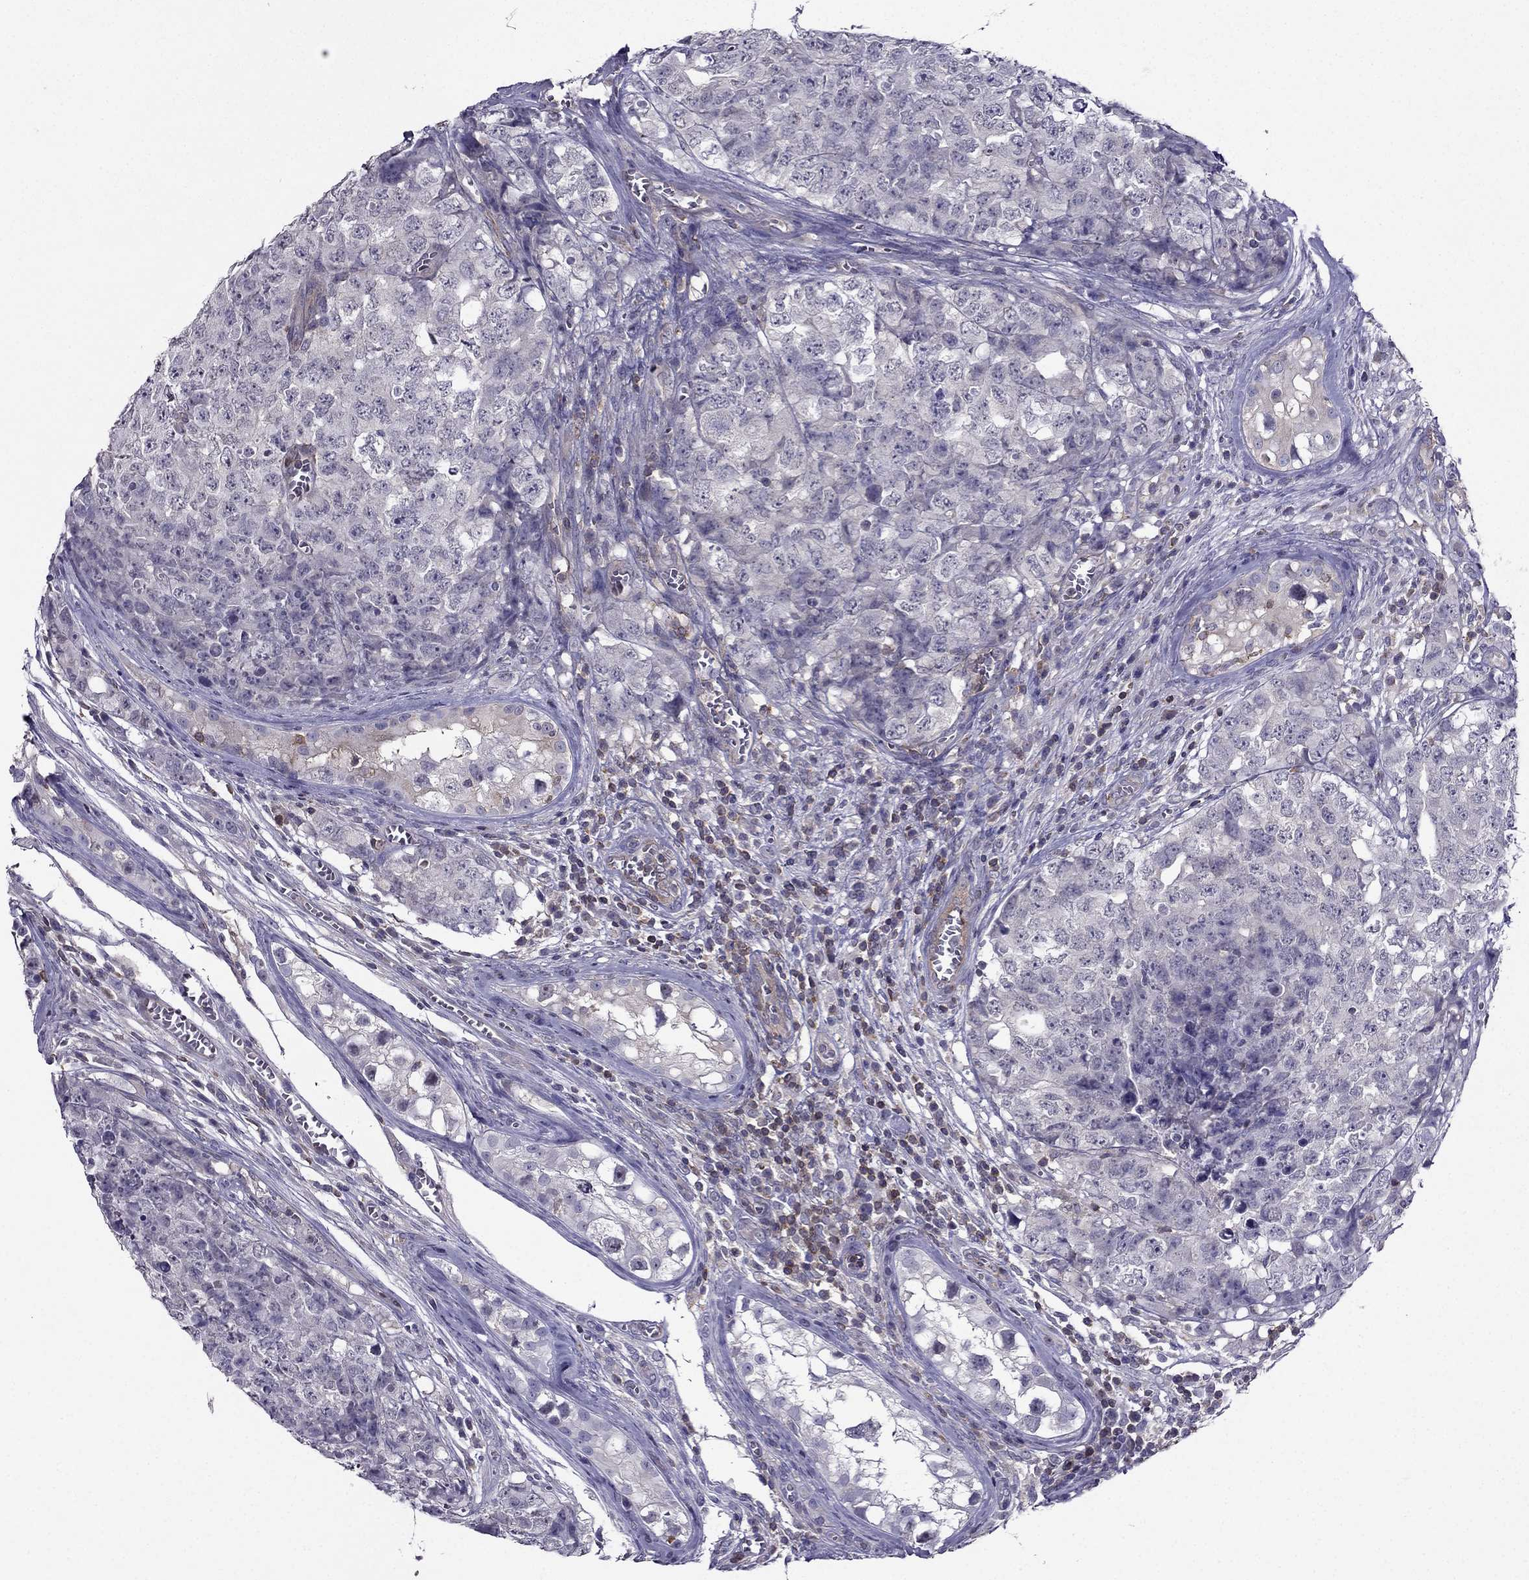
{"staining": {"intensity": "negative", "quantity": "none", "location": "none"}, "tissue": "testis cancer", "cell_type": "Tumor cells", "image_type": "cancer", "snomed": [{"axis": "morphology", "description": "Carcinoma, Embryonal, NOS"}, {"axis": "topography", "description": "Testis"}], "caption": "Immunohistochemistry (IHC) micrograph of human testis cancer (embryonal carcinoma) stained for a protein (brown), which reveals no expression in tumor cells.", "gene": "AAK1", "patient": {"sex": "male", "age": 23}}